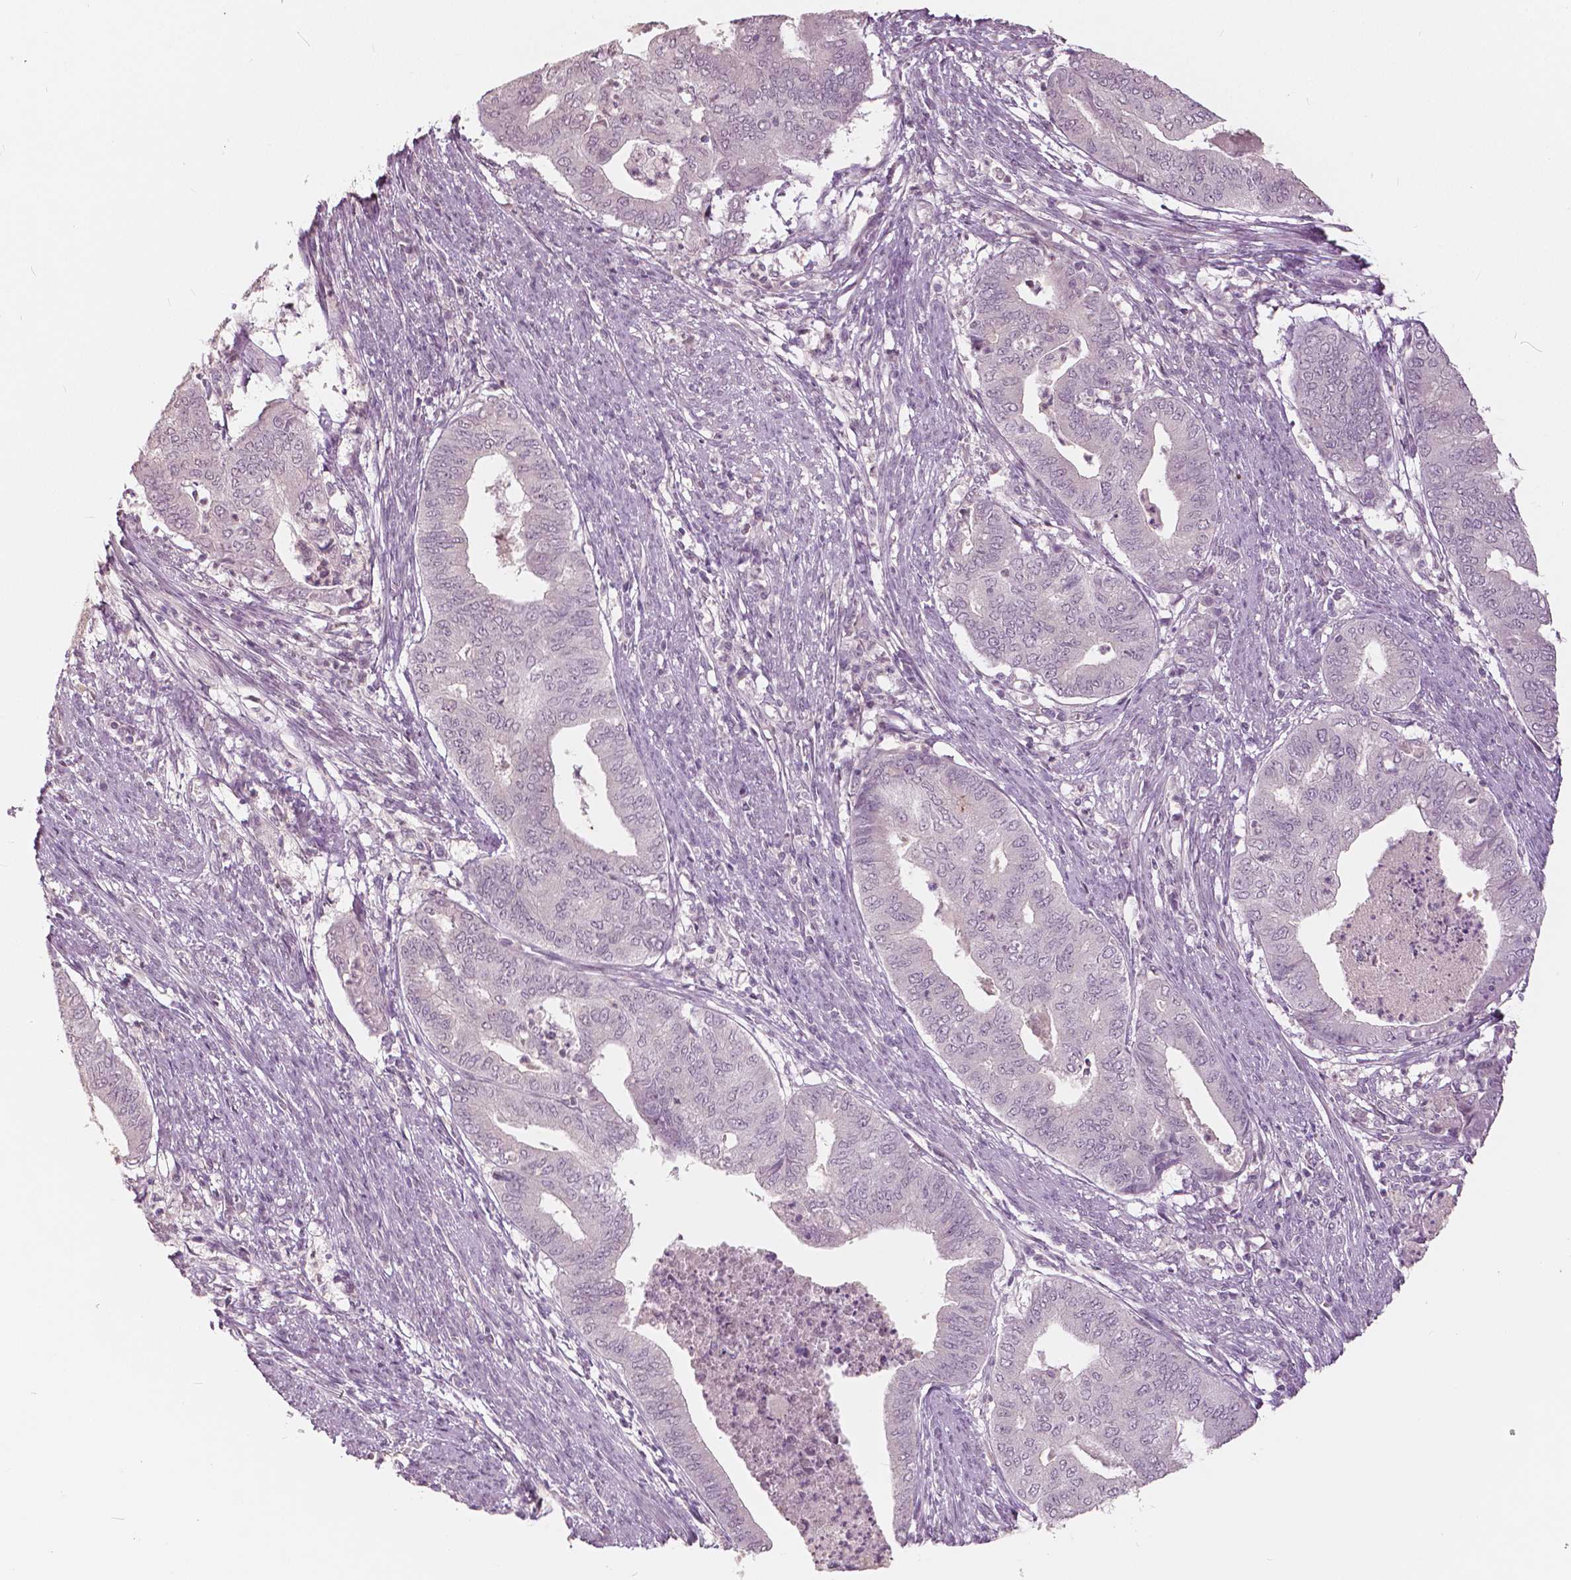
{"staining": {"intensity": "negative", "quantity": "none", "location": "none"}, "tissue": "endometrial cancer", "cell_type": "Tumor cells", "image_type": "cancer", "snomed": [{"axis": "morphology", "description": "Adenocarcinoma, NOS"}, {"axis": "topography", "description": "Endometrium"}], "caption": "Immunohistochemical staining of endometrial cancer exhibits no significant expression in tumor cells.", "gene": "NANOG", "patient": {"sex": "female", "age": 79}}